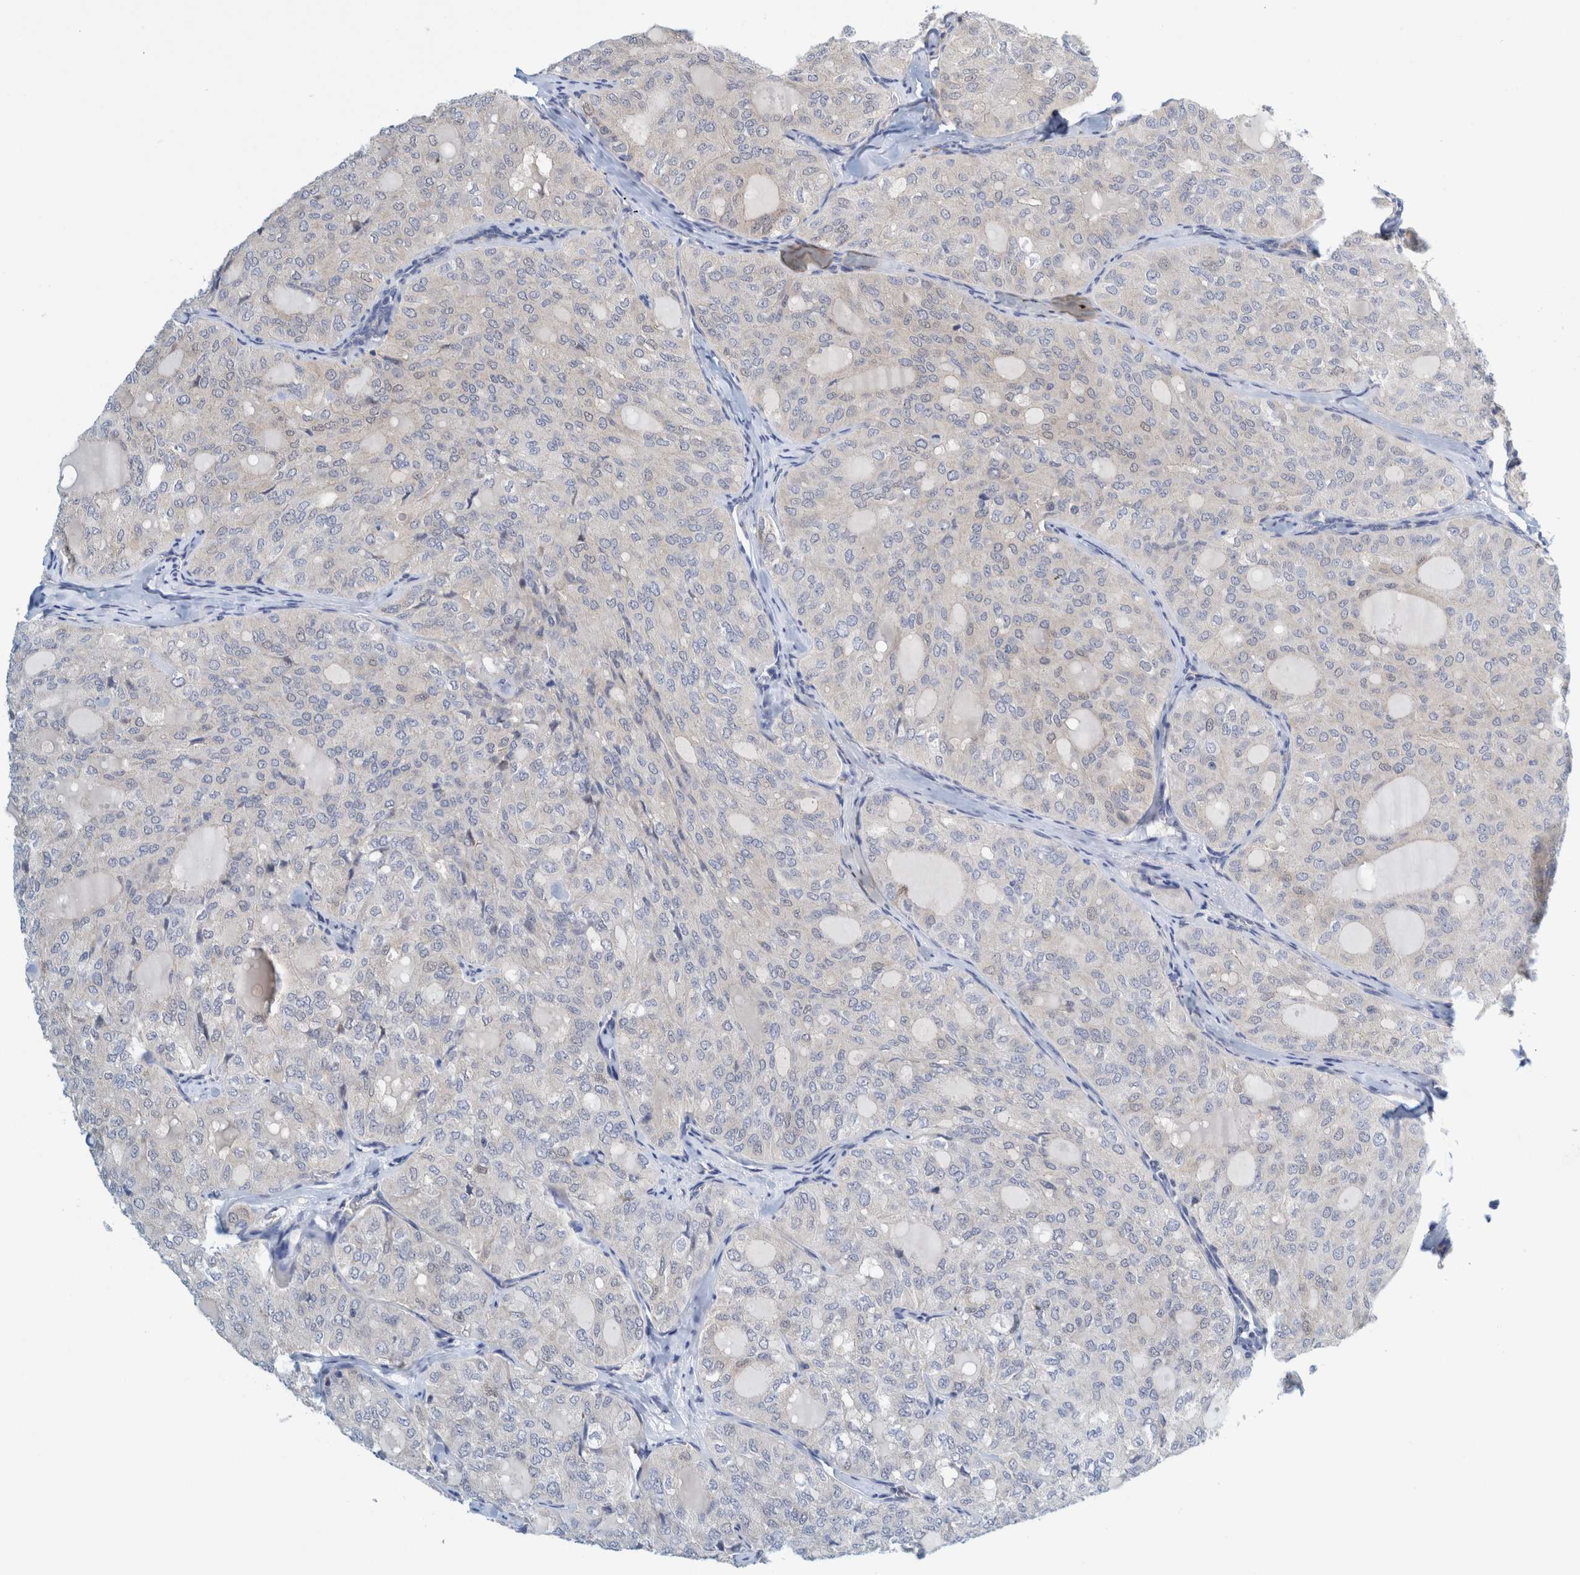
{"staining": {"intensity": "negative", "quantity": "none", "location": "none"}, "tissue": "thyroid cancer", "cell_type": "Tumor cells", "image_type": "cancer", "snomed": [{"axis": "morphology", "description": "Follicular adenoma carcinoma, NOS"}, {"axis": "topography", "description": "Thyroid gland"}], "caption": "A micrograph of human follicular adenoma carcinoma (thyroid) is negative for staining in tumor cells. Brightfield microscopy of IHC stained with DAB (3,3'-diaminobenzidine) (brown) and hematoxylin (blue), captured at high magnification.", "gene": "ZNF324B", "patient": {"sex": "male", "age": 75}}